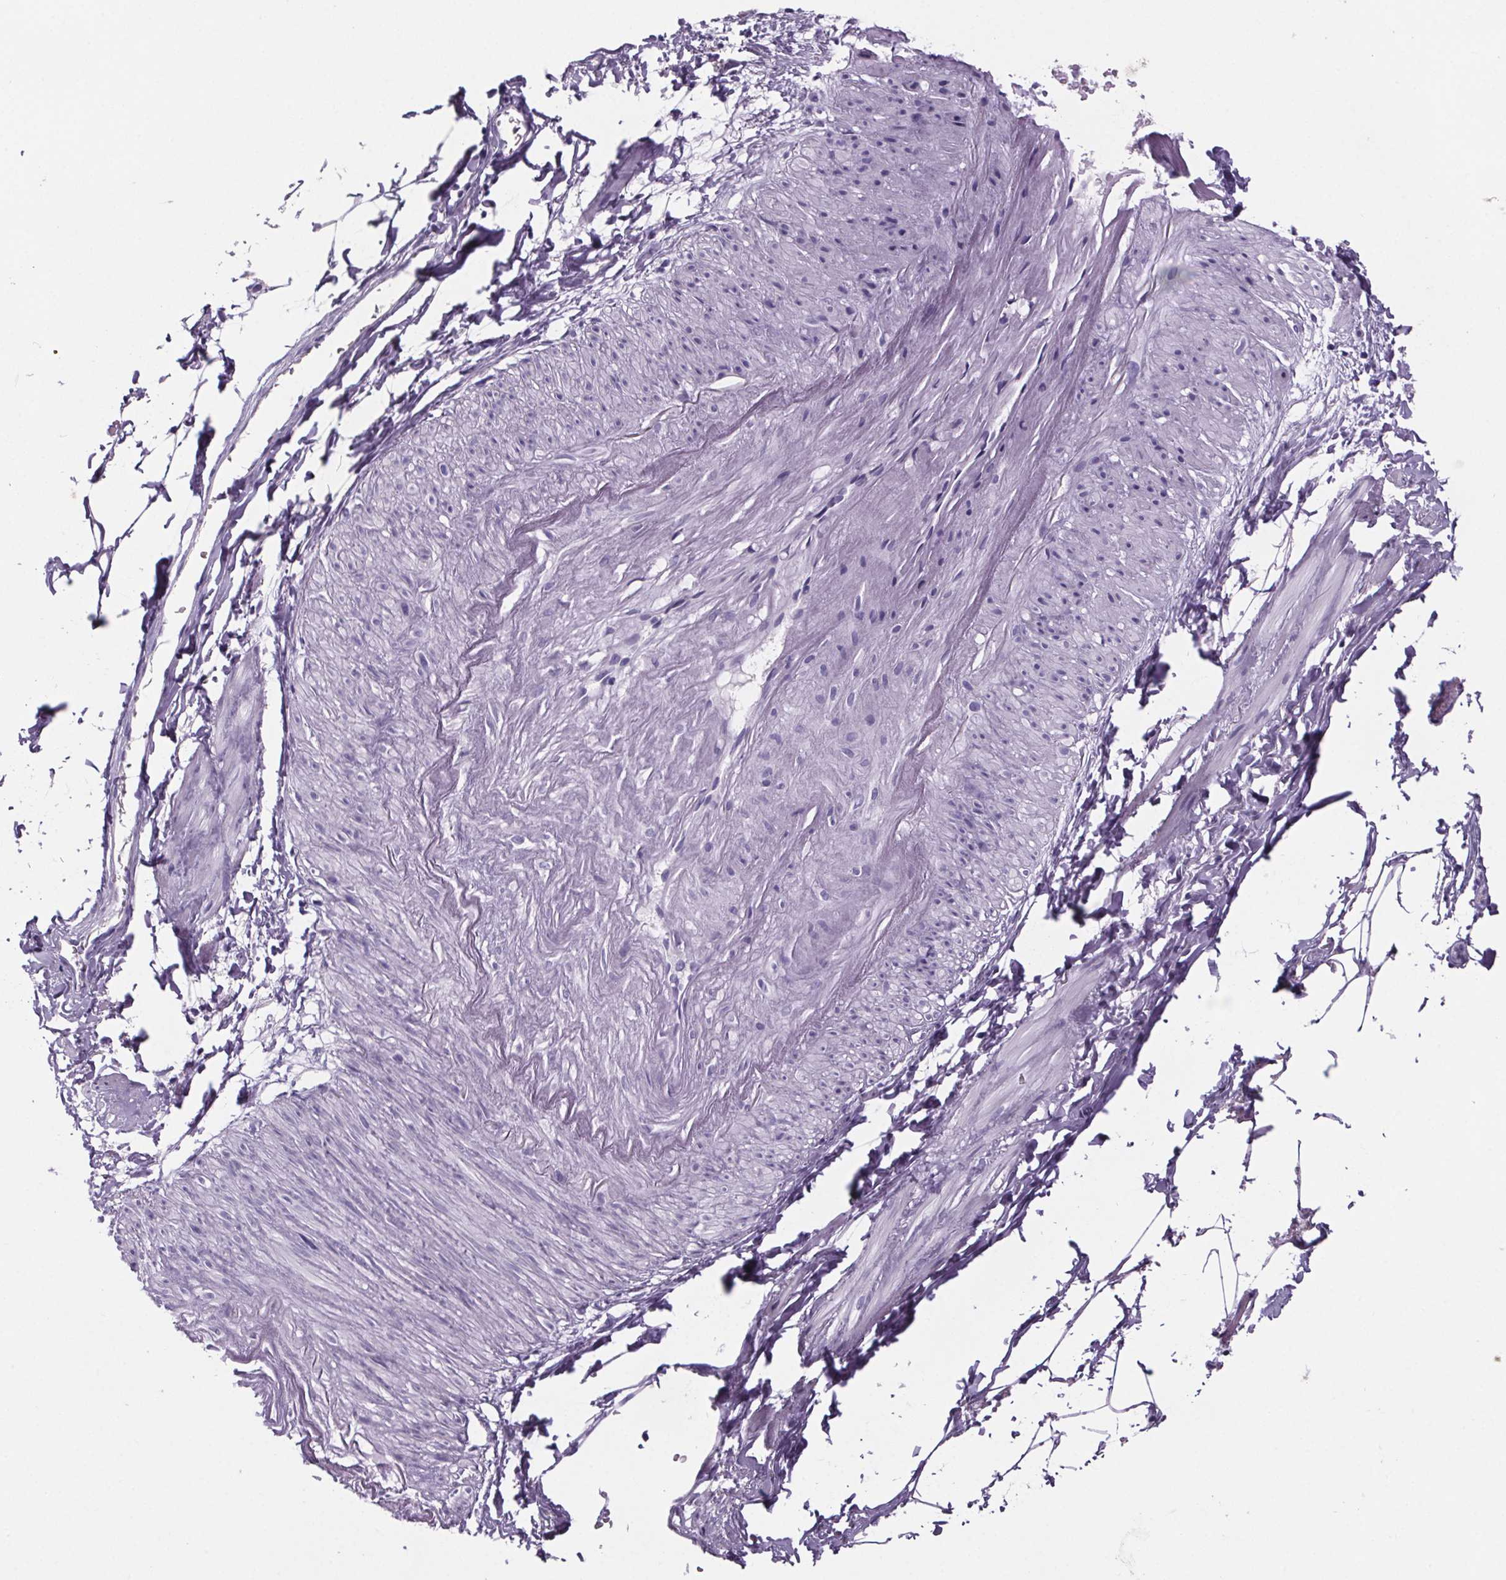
{"staining": {"intensity": "negative", "quantity": "none", "location": "none"}, "tissue": "adipose tissue", "cell_type": "Adipocytes", "image_type": "normal", "snomed": [{"axis": "morphology", "description": "Normal tissue, NOS"}, {"axis": "topography", "description": "Prostate"}, {"axis": "topography", "description": "Peripheral nerve tissue"}], "caption": "Protein analysis of unremarkable adipose tissue reveals no significant expression in adipocytes. Nuclei are stained in blue.", "gene": "CUBN", "patient": {"sex": "male", "age": 55}}